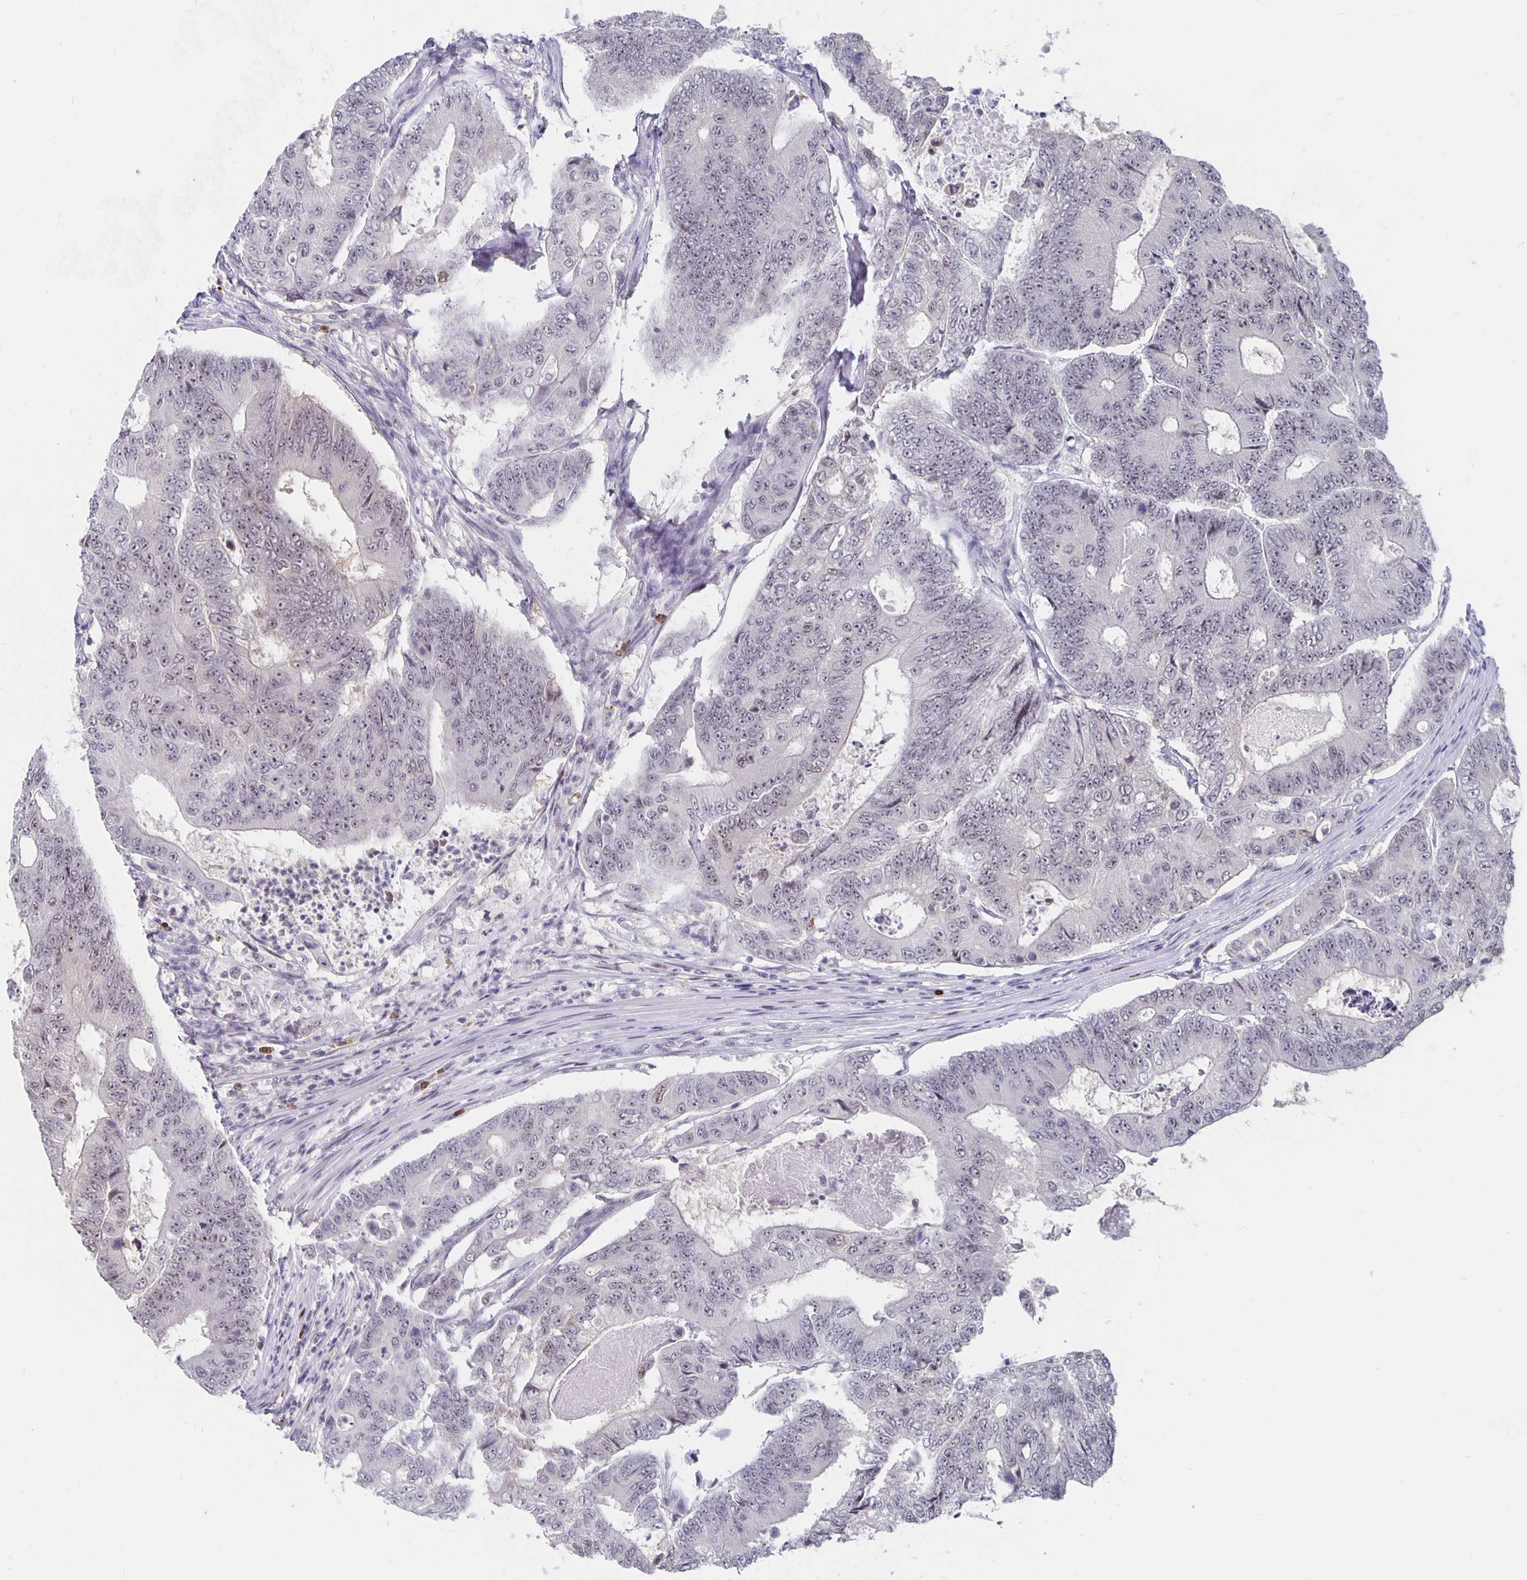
{"staining": {"intensity": "weak", "quantity": "<25%", "location": "nuclear"}, "tissue": "colorectal cancer", "cell_type": "Tumor cells", "image_type": "cancer", "snomed": [{"axis": "morphology", "description": "Adenocarcinoma, NOS"}, {"axis": "topography", "description": "Colon"}], "caption": "High power microscopy image of an IHC image of colorectal cancer (adenocarcinoma), revealing no significant expression in tumor cells.", "gene": "ZNF691", "patient": {"sex": "female", "age": 48}}